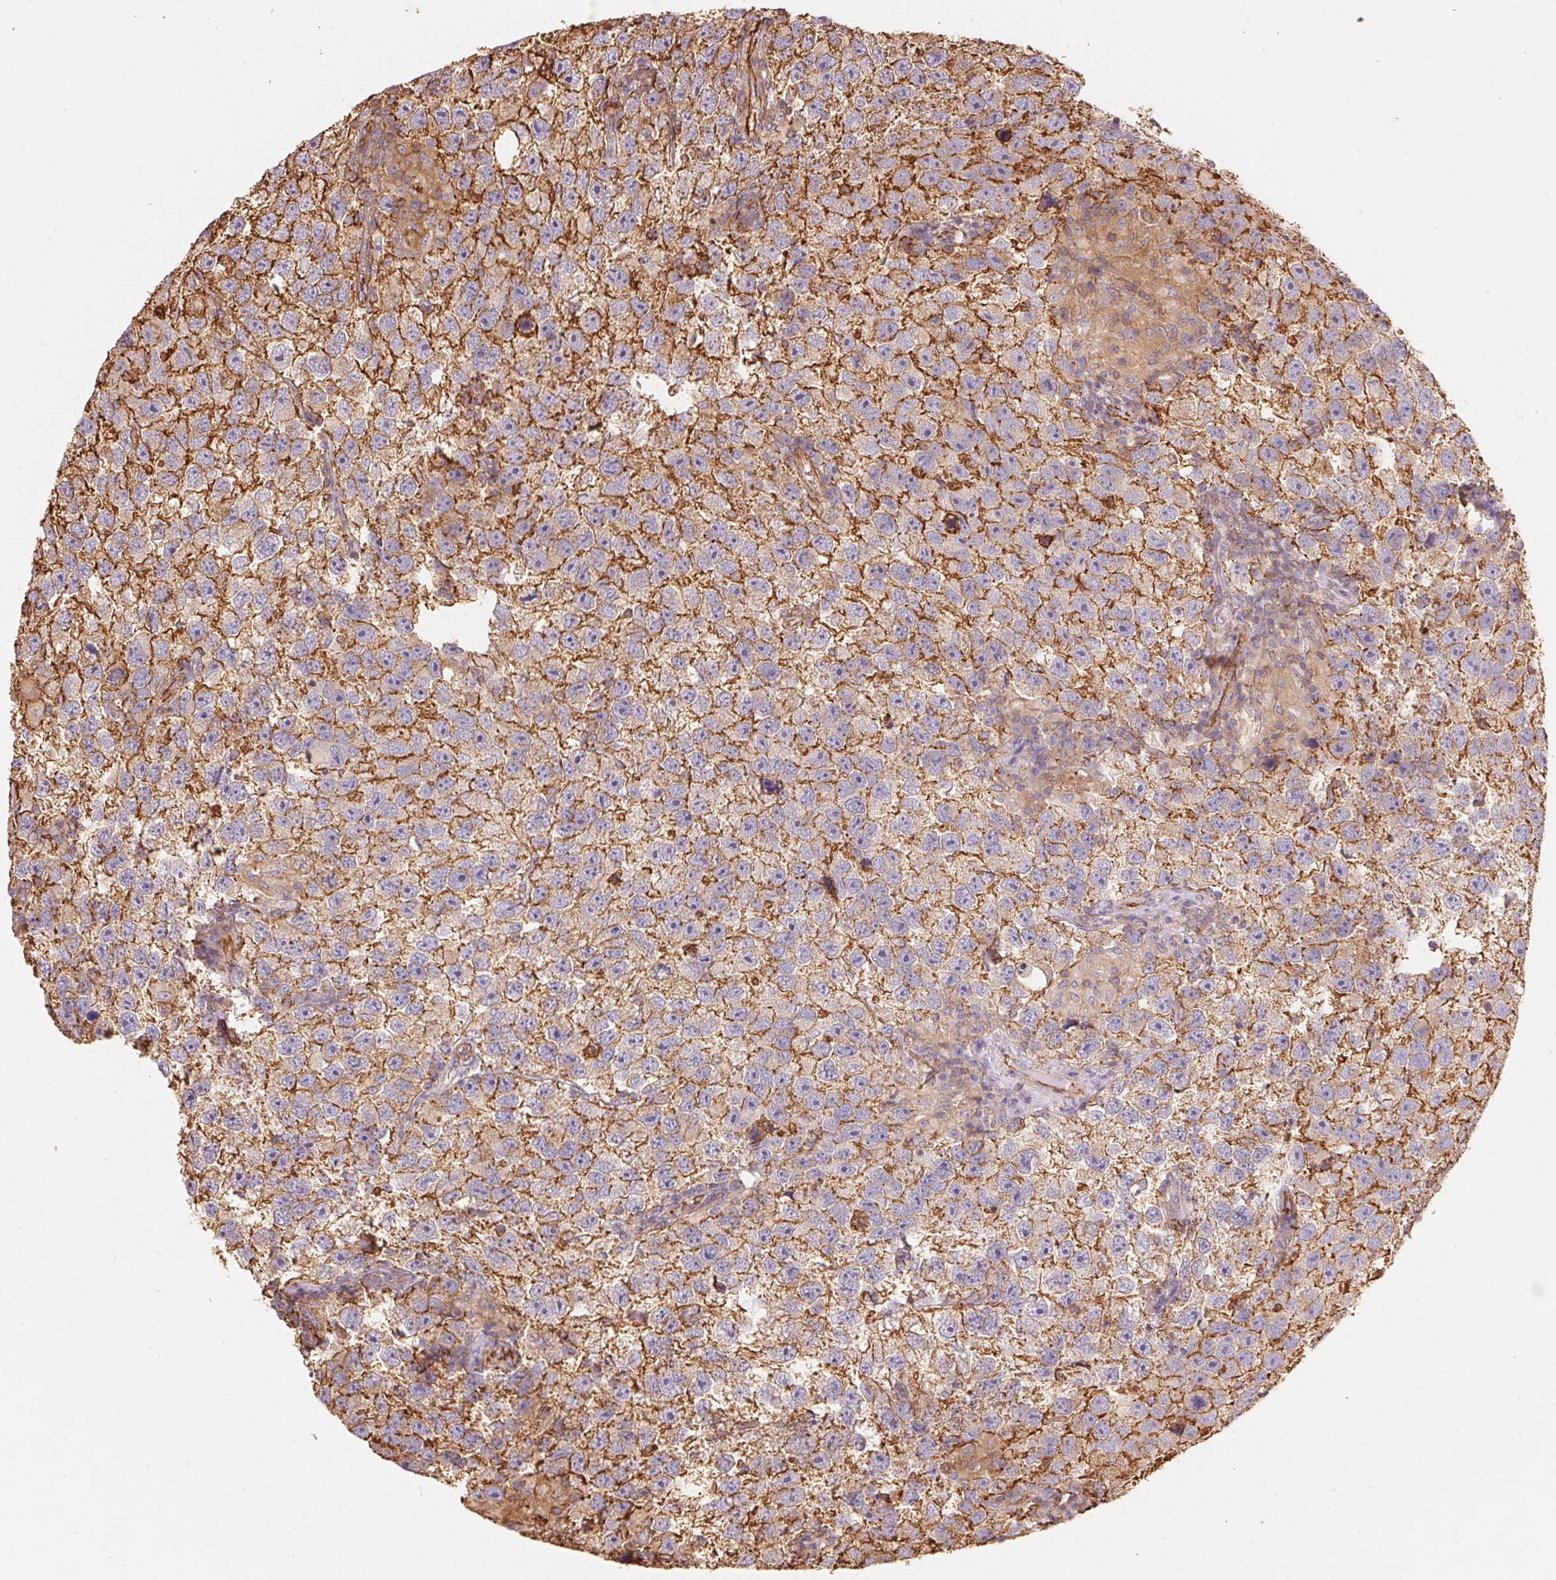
{"staining": {"intensity": "moderate", "quantity": ">75%", "location": "cytoplasmic/membranous"}, "tissue": "testis cancer", "cell_type": "Tumor cells", "image_type": "cancer", "snomed": [{"axis": "morphology", "description": "Seminoma, NOS"}, {"axis": "topography", "description": "Testis"}], "caption": "About >75% of tumor cells in testis cancer show moderate cytoplasmic/membranous protein positivity as visualized by brown immunohistochemical staining.", "gene": "FRAS1", "patient": {"sex": "male", "age": 26}}